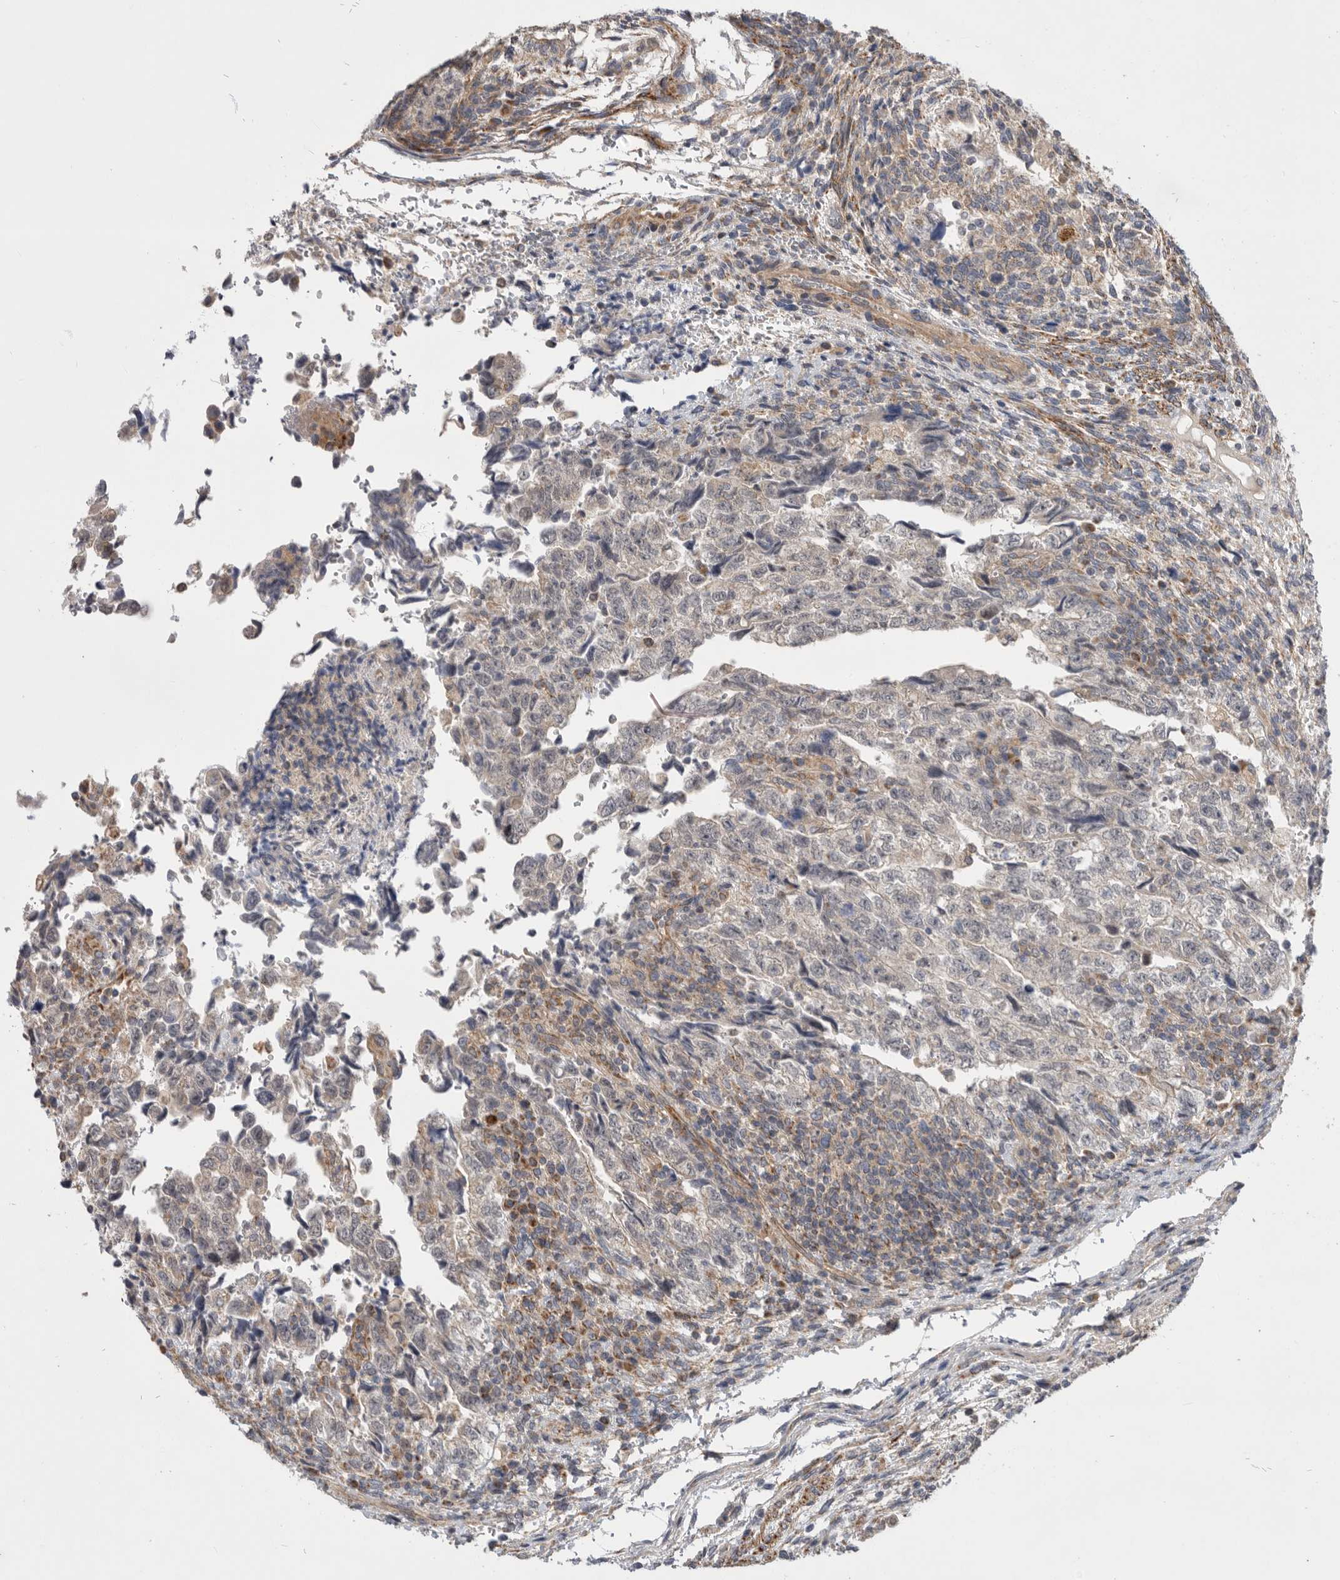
{"staining": {"intensity": "negative", "quantity": "none", "location": "none"}, "tissue": "testis cancer", "cell_type": "Tumor cells", "image_type": "cancer", "snomed": [{"axis": "morphology", "description": "Normal tissue, NOS"}, {"axis": "morphology", "description": "Carcinoma, Embryonal, NOS"}, {"axis": "topography", "description": "Testis"}], "caption": "High magnification brightfield microscopy of testis cancer (embryonal carcinoma) stained with DAB (3,3'-diaminobenzidine) (brown) and counterstained with hematoxylin (blue): tumor cells show no significant positivity.", "gene": "MTFR1L", "patient": {"sex": "male", "age": 36}}